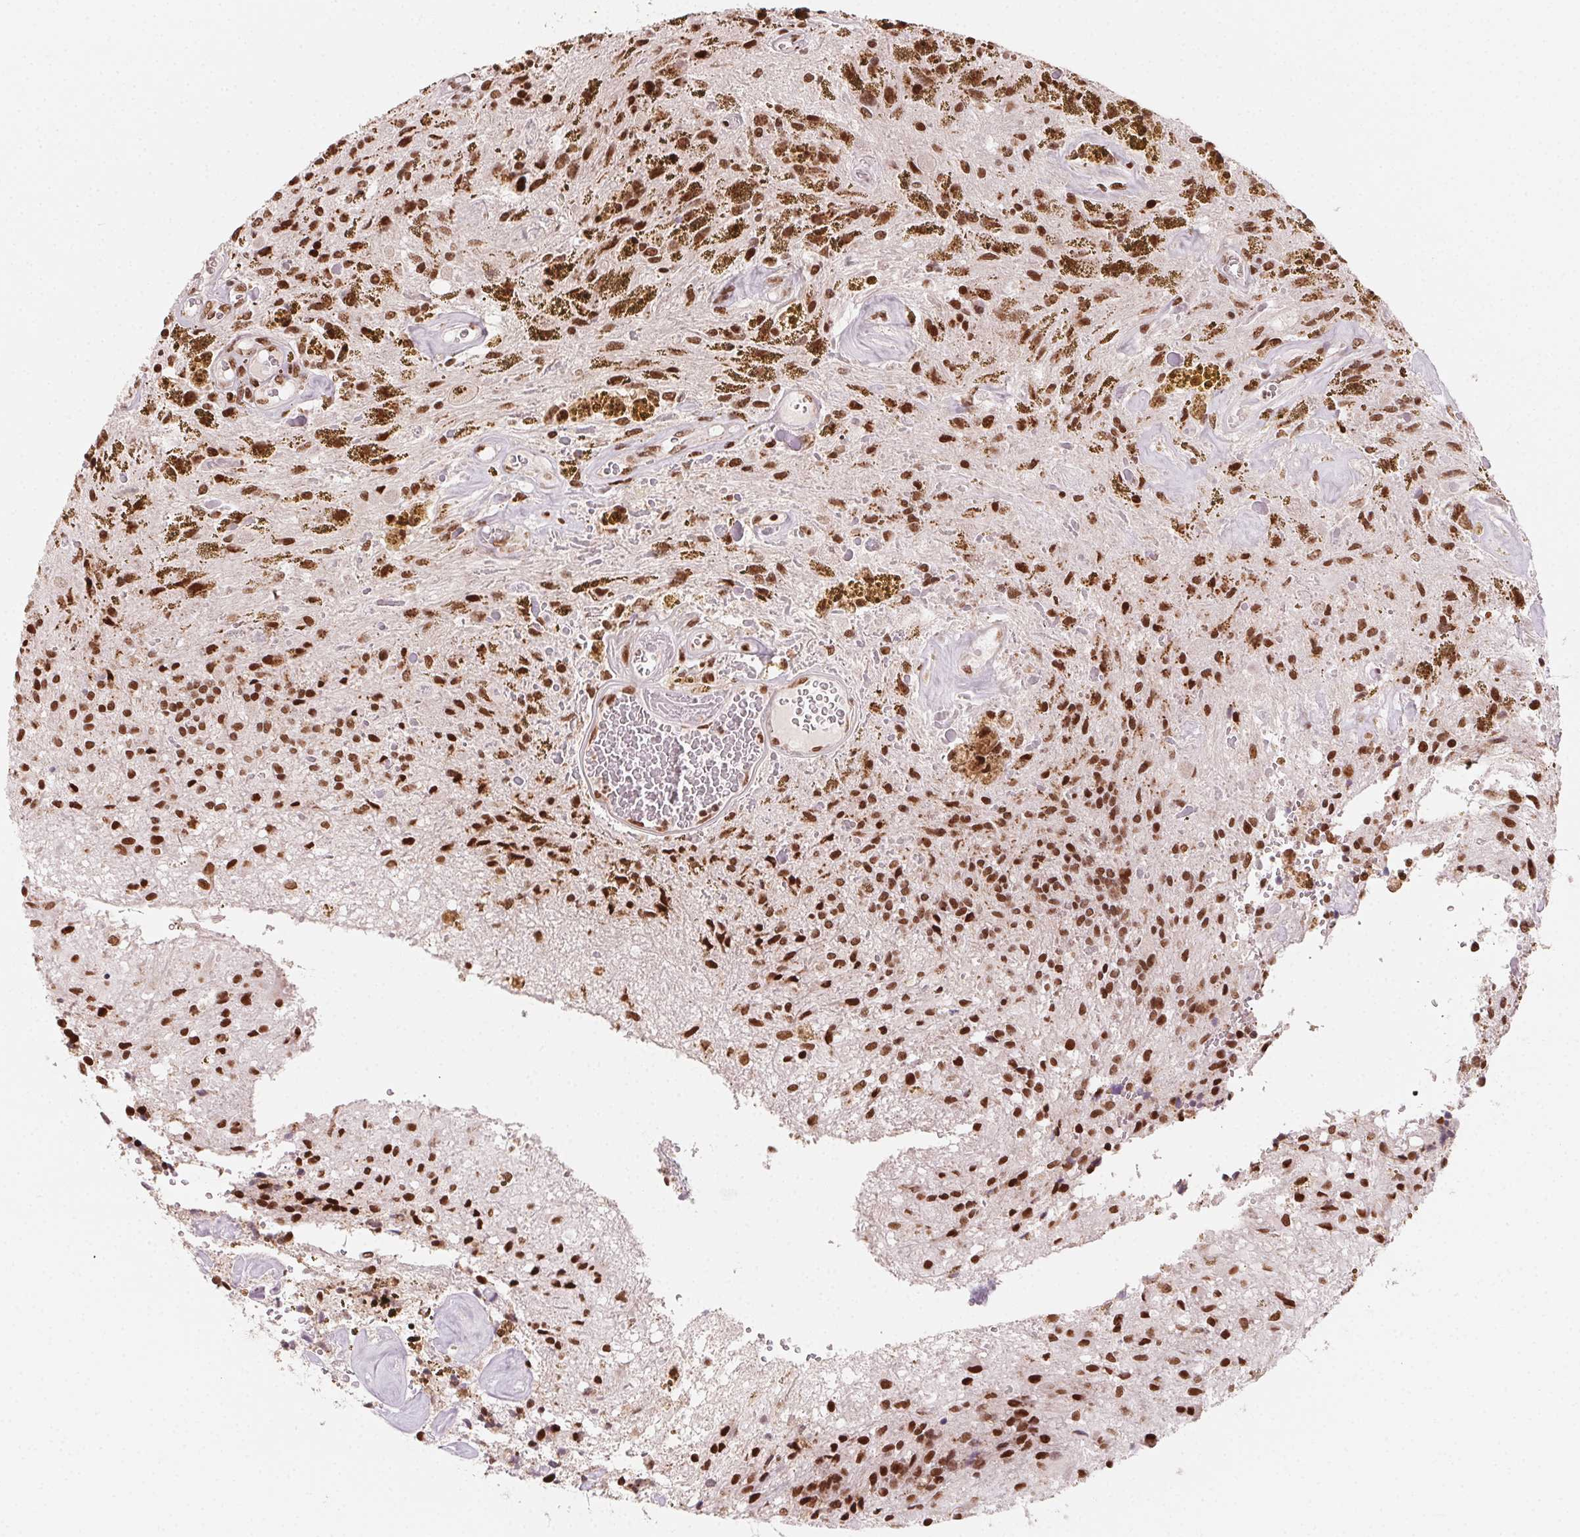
{"staining": {"intensity": "strong", "quantity": ">75%", "location": "cytoplasmic/membranous,nuclear"}, "tissue": "glioma", "cell_type": "Tumor cells", "image_type": "cancer", "snomed": [{"axis": "morphology", "description": "Glioma, malignant, Low grade"}, {"axis": "topography", "description": "Cerebellum"}], "caption": "Human glioma stained for a protein (brown) reveals strong cytoplasmic/membranous and nuclear positive positivity in approximately >75% of tumor cells.", "gene": "TOPORS", "patient": {"sex": "female", "age": 14}}